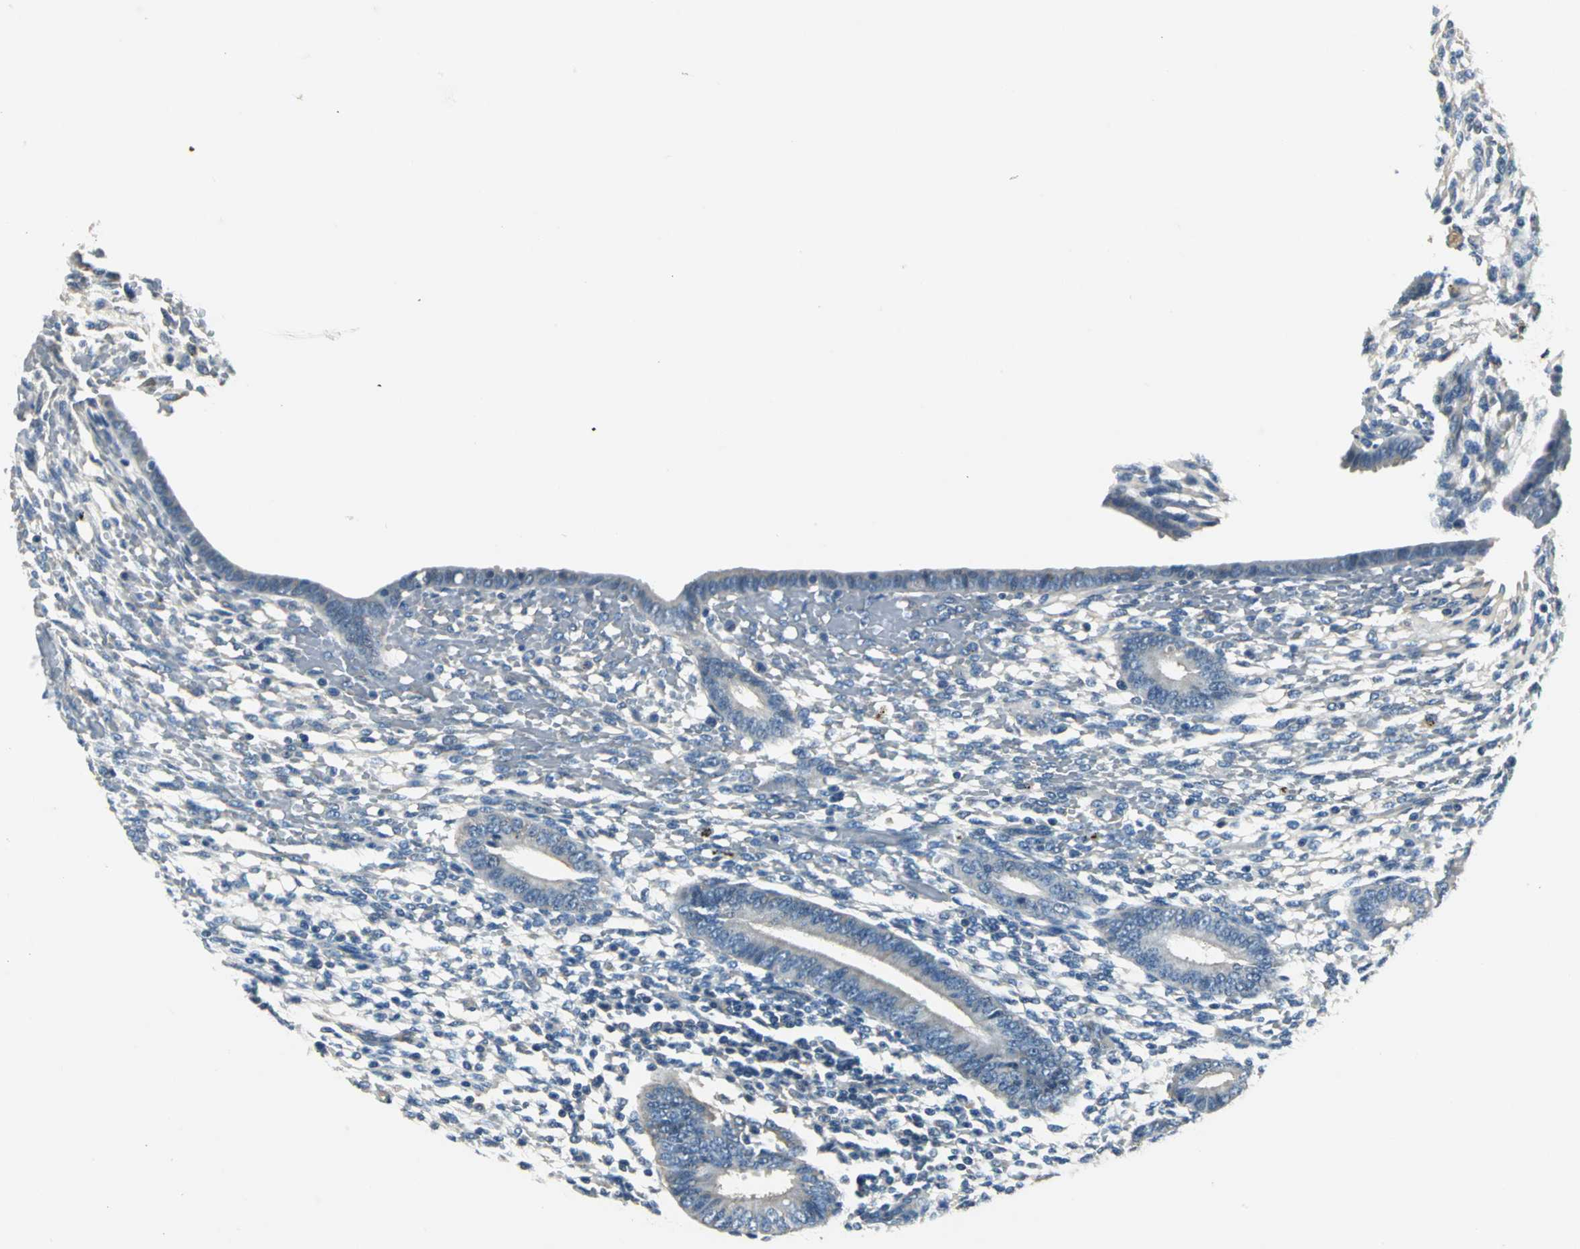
{"staining": {"intensity": "negative", "quantity": "none", "location": "none"}, "tissue": "endometrium", "cell_type": "Cells in endometrial stroma", "image_type": "normal", "snomed": [{"axis": "morphology", "description": "Normal tissue, NOS"}, {"axis": "topography", "description": "Endometrium"}], "caption": "Cells in endometrial stroma show no significant protein staining in benign endometrium. (DAB immunohistochemistry, high magnification).", "gene": "SLC16A7", "patient": {"sex": "female", "age": 42}}